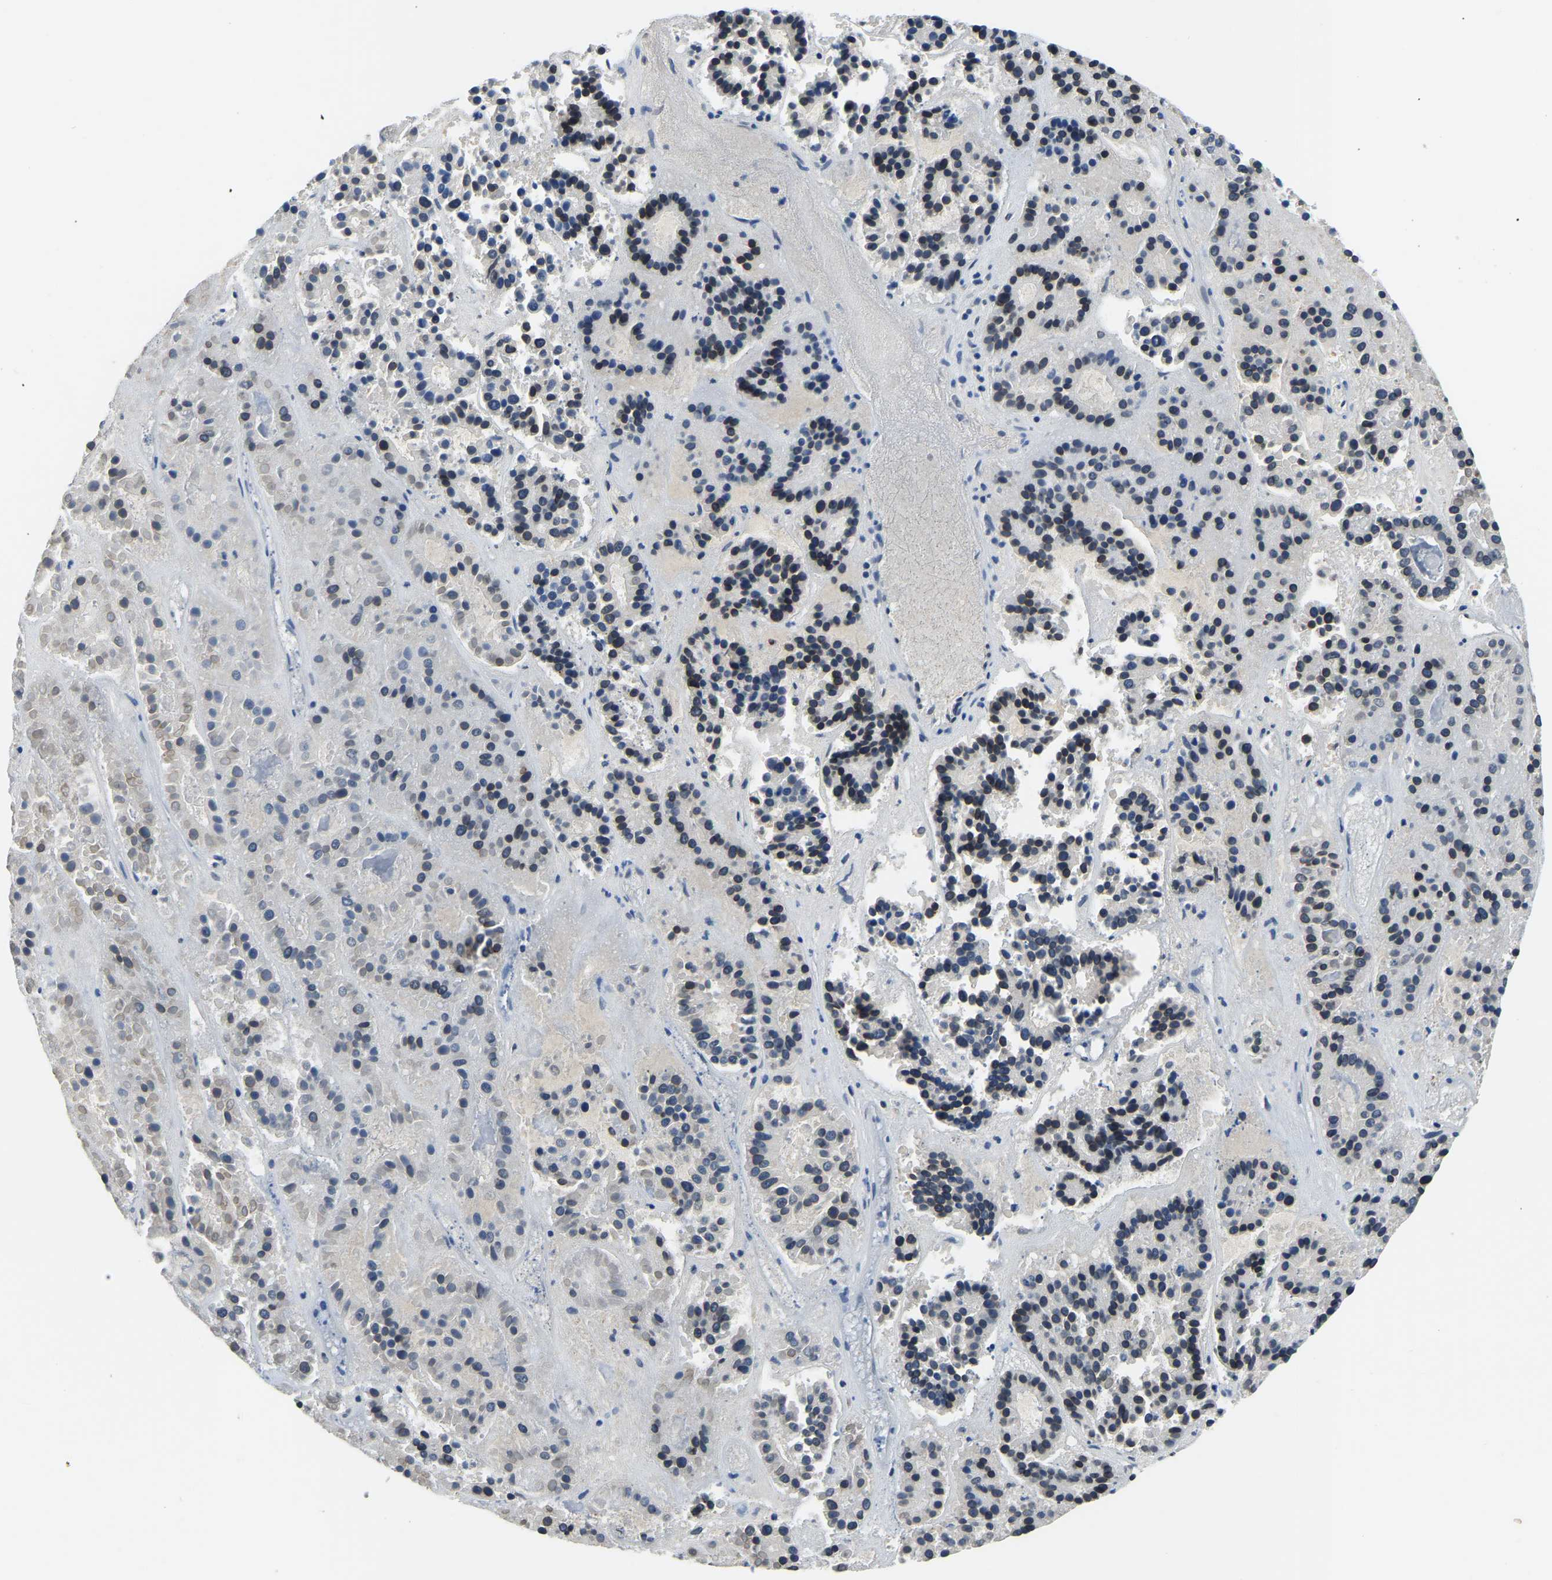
{"staining": {"intensity": "moderate", "quantity": "25%-75%", "location": "nuclear"}, "tissue": "pancreatic cancer", "cell_type": "Tumor cells", "image_type": "cancer", "snomed": [{"axis": "morphology", "description": "Adenocarcinoma, NOS"}, {"axis": "topography", "description": "Pancreas"}], "caption": "A histopathology image of human pancreatic cancer stained for a protein exhibits moderate nuclear brown staining in tumor cells.", "gene": "RANBP2", "patient": {"sex": "male", "age": 50}}